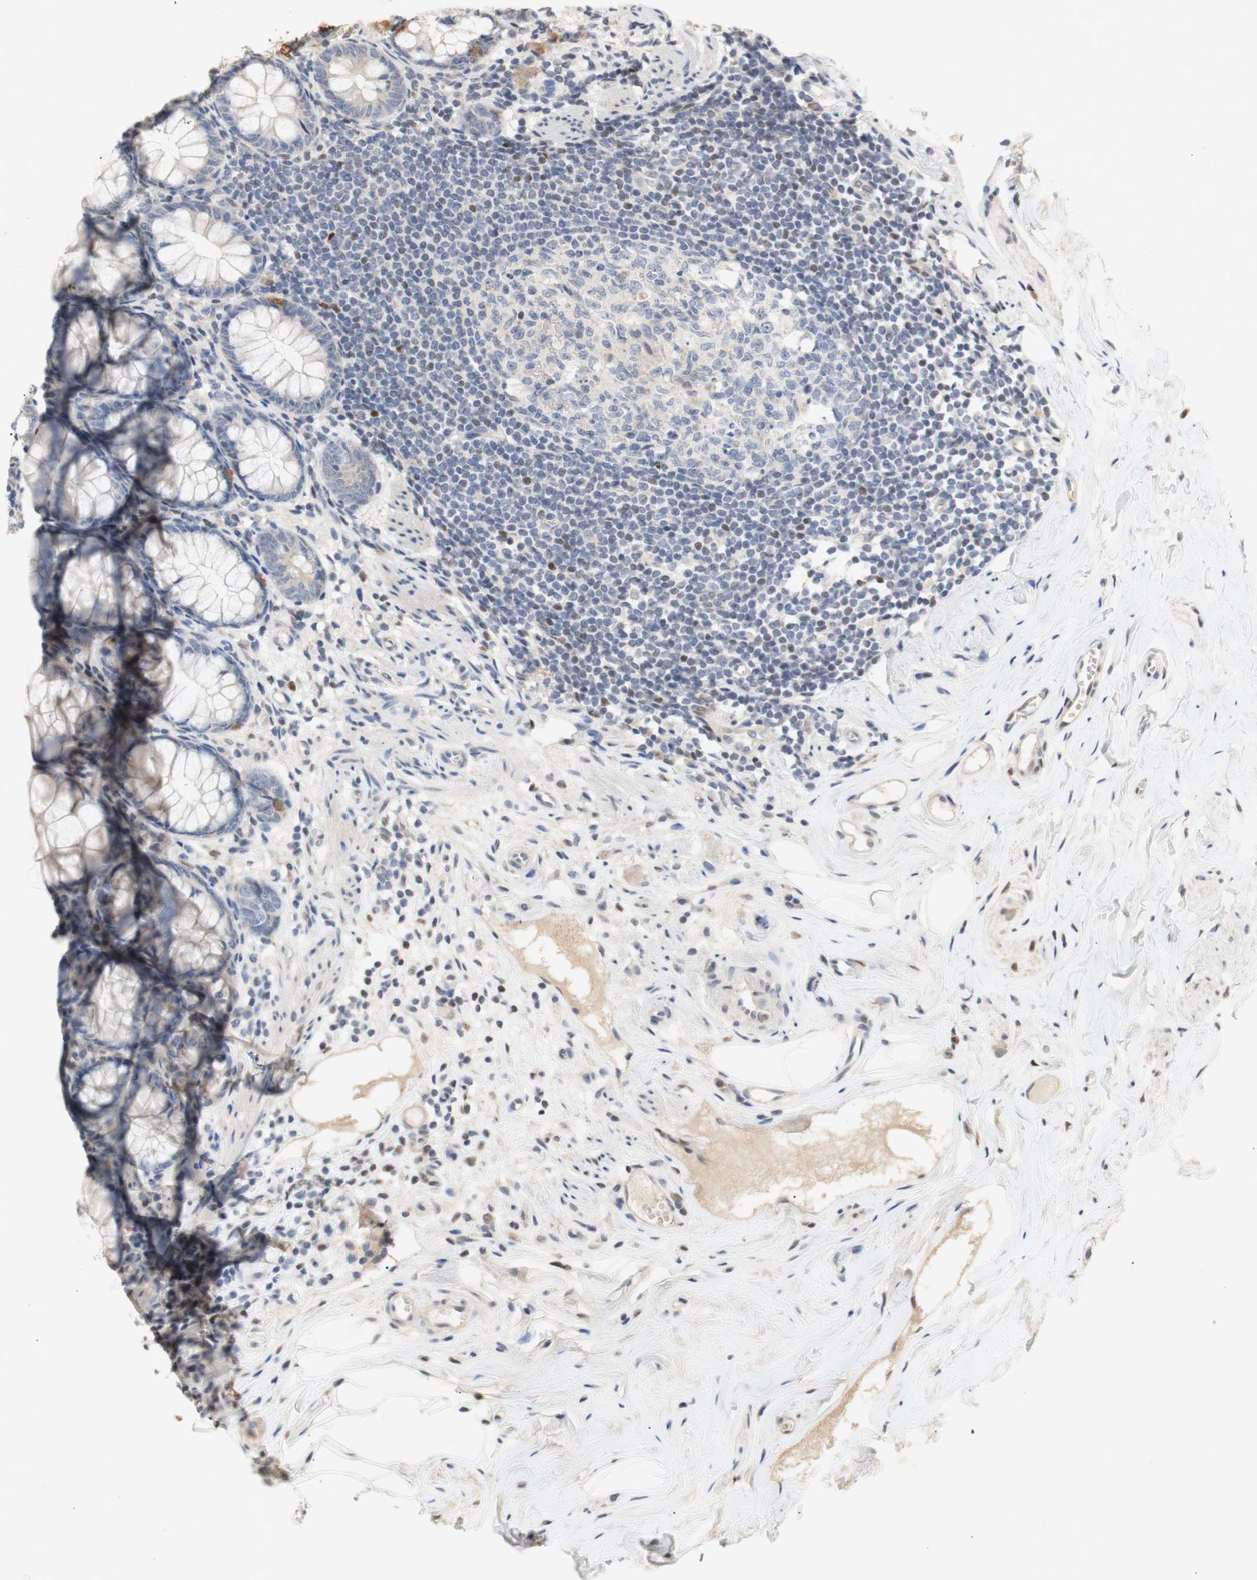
{"staining": {"intensity": "weak", "quantity": "25%-75%", "location": "cytoplasmic/membranous"}, "tissue": "appendix", "cell_type": "Glandular cells", "image_type": "normal", "snomed": [{"axis": "morphology", "description": "Normal tissue, NOS"}, {"axis": "topography", "description": "Appendix"}], "caption": "Protein expression analysis of unremarkable human appendix reveals weak cytoplasmic/membranous staining in approximately 25%-75% of glandular cells.", "gene": "FOSB", "patient": {"sex": "female", "age": 77}}